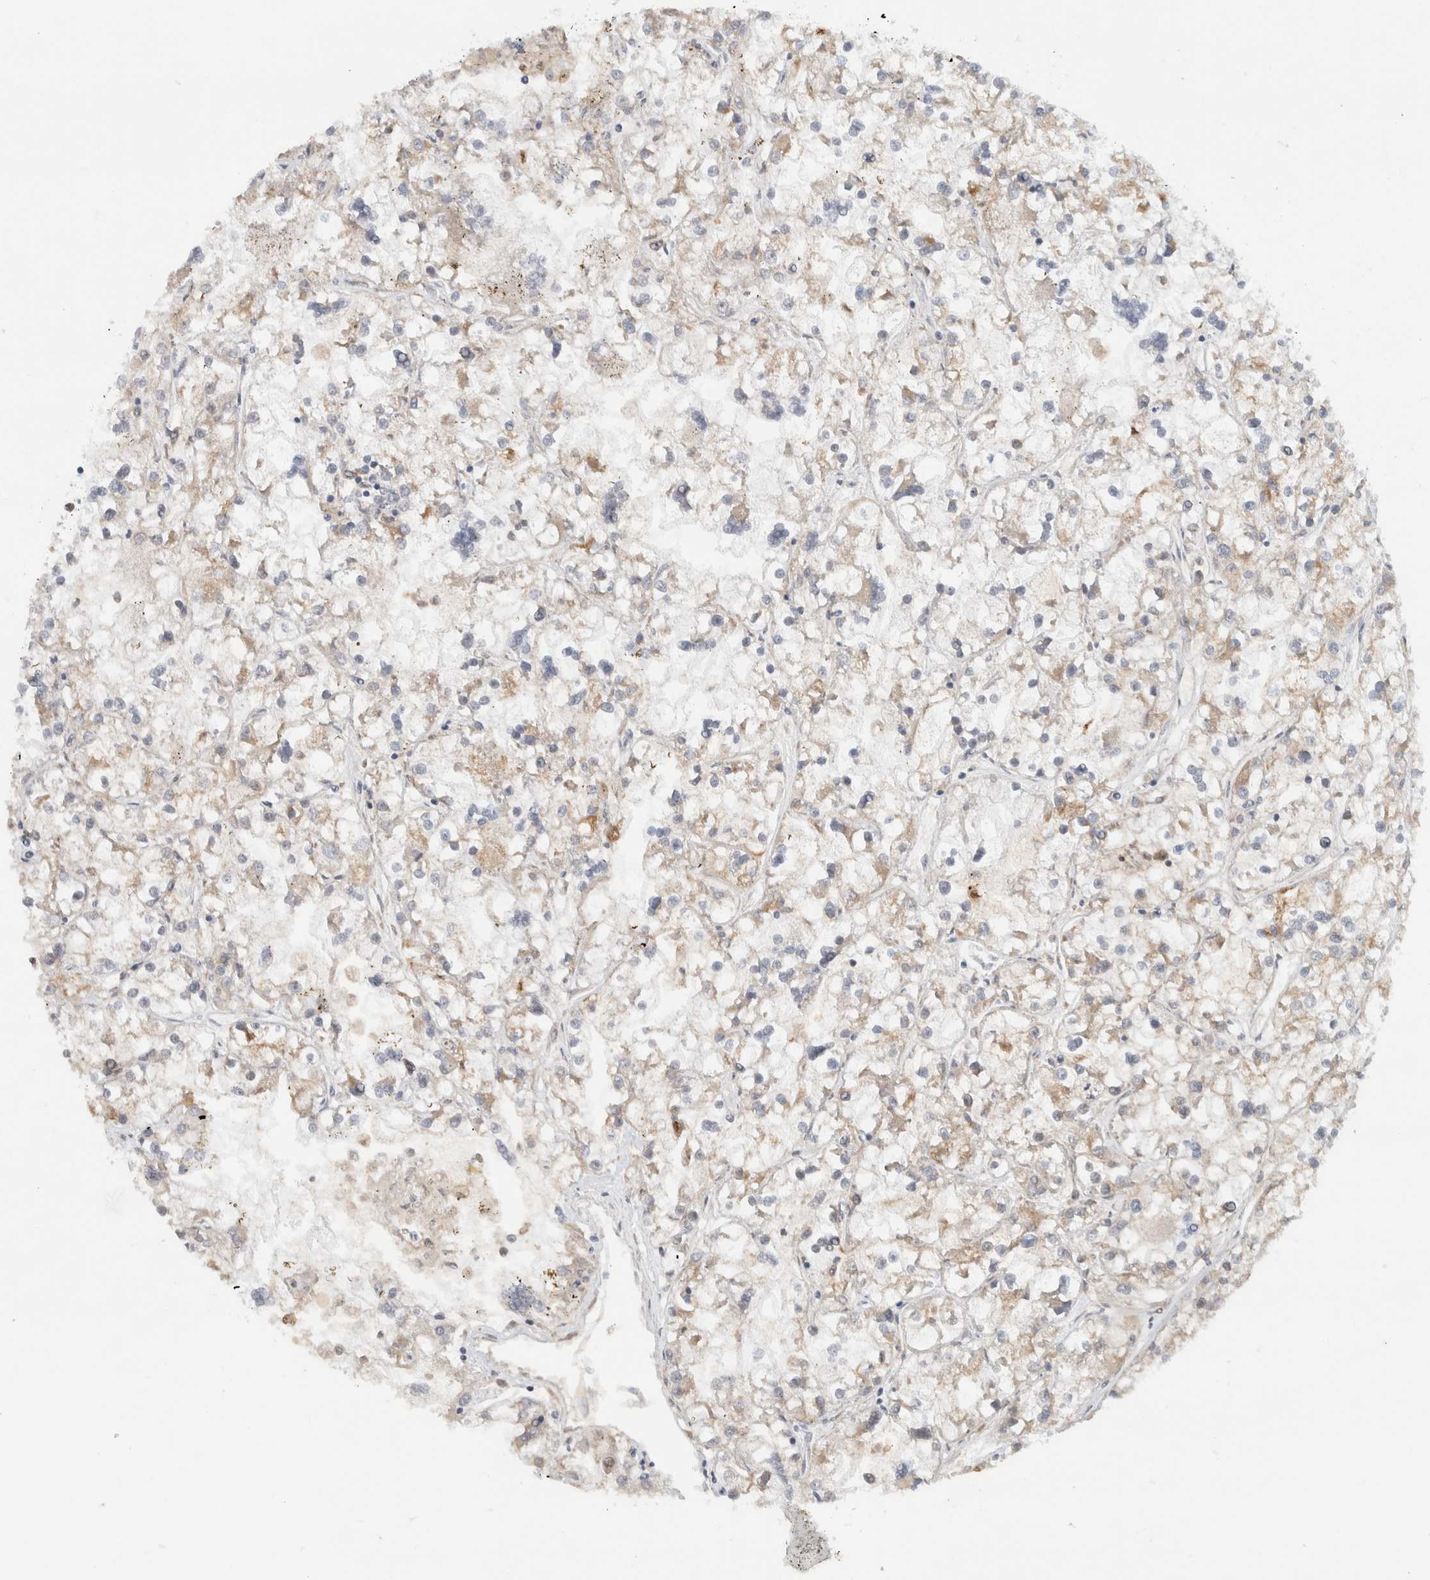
{"staining": {"intensity": "weak", "quantity": "<25%", "location": "nuclear"}, "tissue": "renal cancer", "cell_type": "Tumor cells", "image_type": "cancer", "snomed": [{"axis": "morphology", "description": "Adenocarcinoma, NOS"}, {"axis": "topography", "description": "Kidney"}], "caption": "Immunohistochemistry (IHC) of renal adenocarcinoma reveals no staining in tumor cells.", "gene": "NCAPG2", "patient": {"sex": "female", "age": 52}}